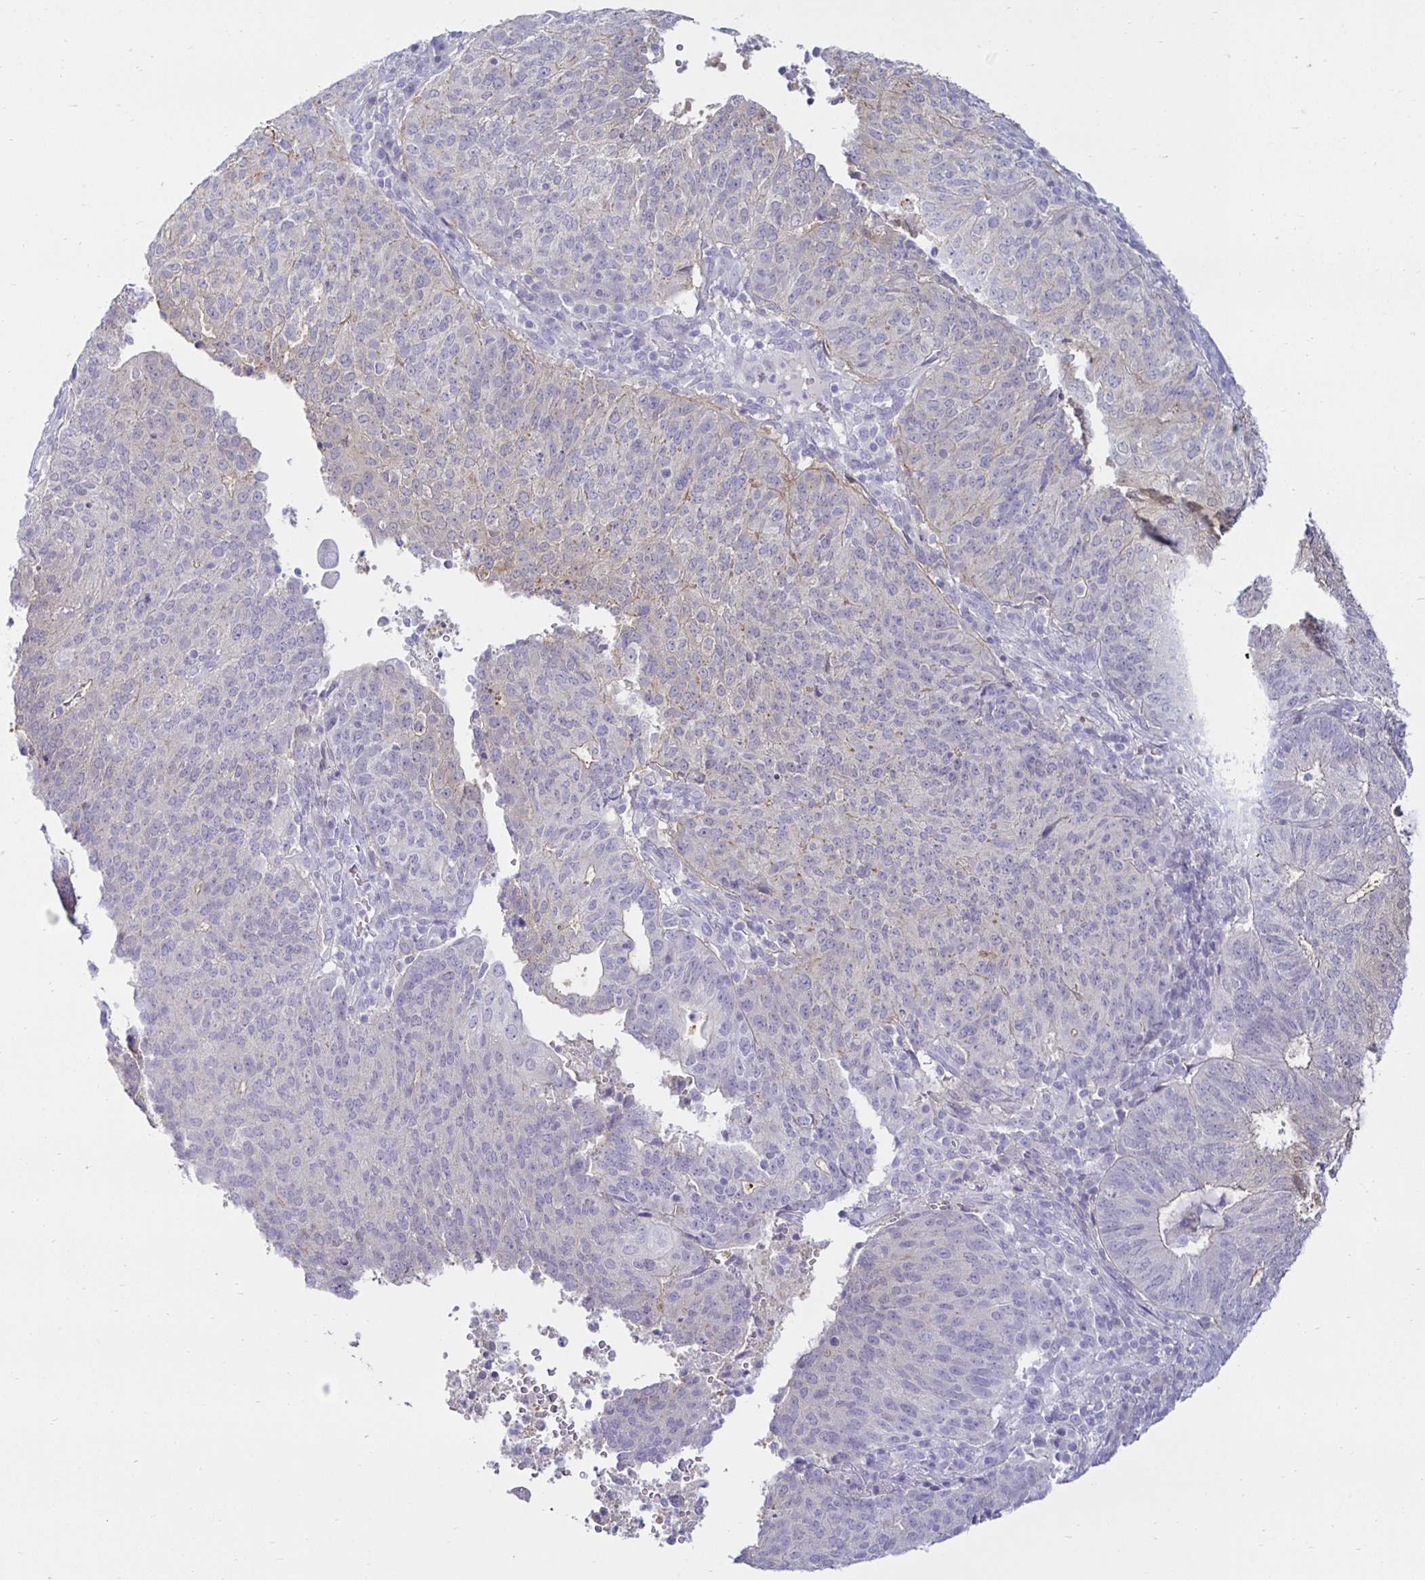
{"staining": {"intensity": "negative", "quantity": "none", "location": "none"}, "tissue": "endometrial cancer", "cell_type": "Tumor cells", "image_type": "cancer", "snomed": [{"axis": "morphology", "description": "Adenocarcinoma, NOS"}, {"axis": "topography", "description": "Endometrium"}], "caption": "Tumor cells are negative for protein expression in human endometrial adenocarcinoma.", "gene": "MON2", "patient": {"sex": "female", "age": 82}}